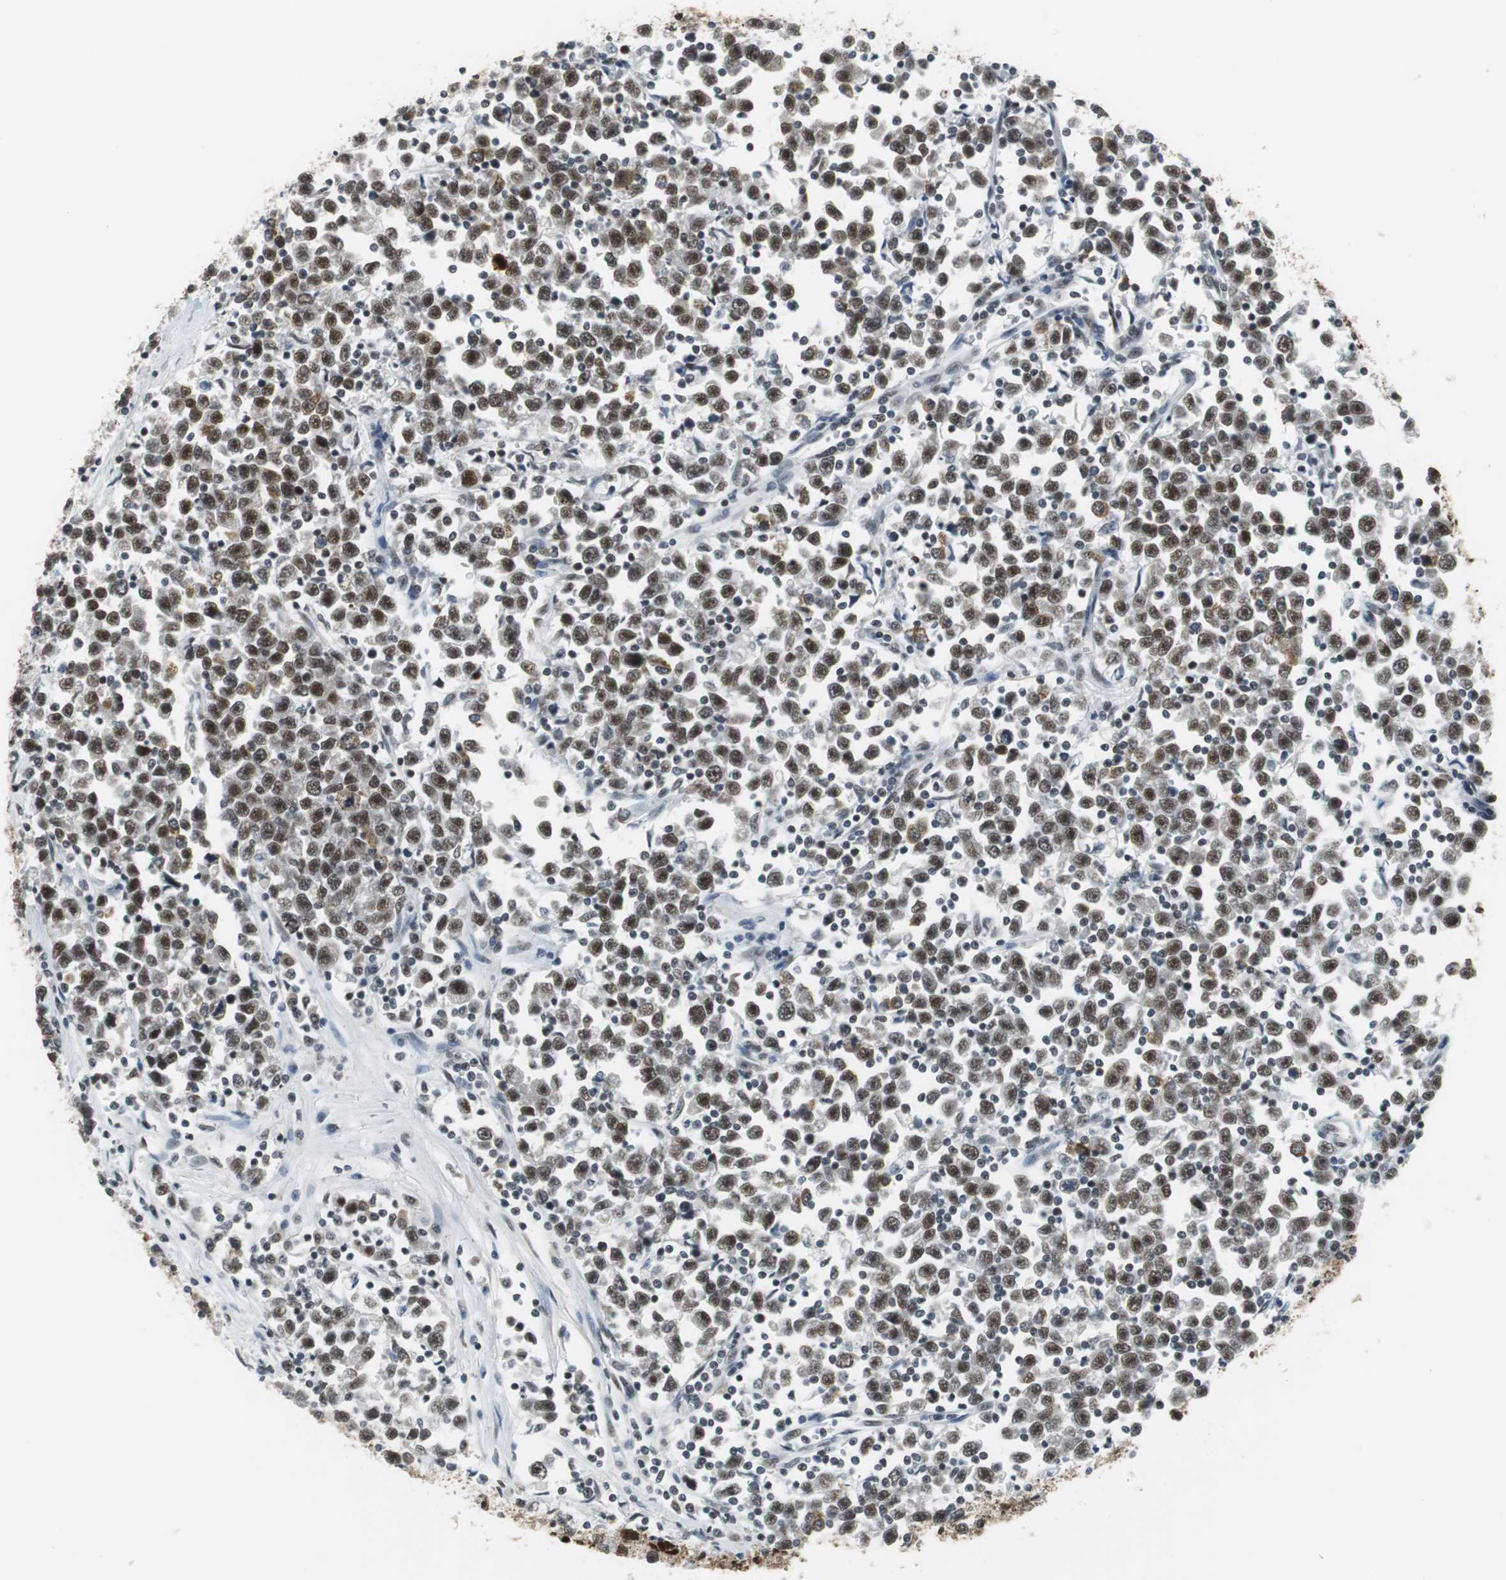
{"staining": {"intensity": "strong", "quantity": ">75%", "location": "cytoplasmic/membranous,nuclear"}, "tissue": "testis cancer", "cell_type": "Tumor cells", "image_type": "cancer", "snomed": [{"axis": "morphology", "description": "Seminoma, NOS"}, {"axis": "topography", "description": "Testis"}], "caption": "Human seminoma (testis) stained with a protein marker demonstrates strong staining in tumor cells.", "gene": "PRKDC", "patient": {"sex": "male", "age": 43}}